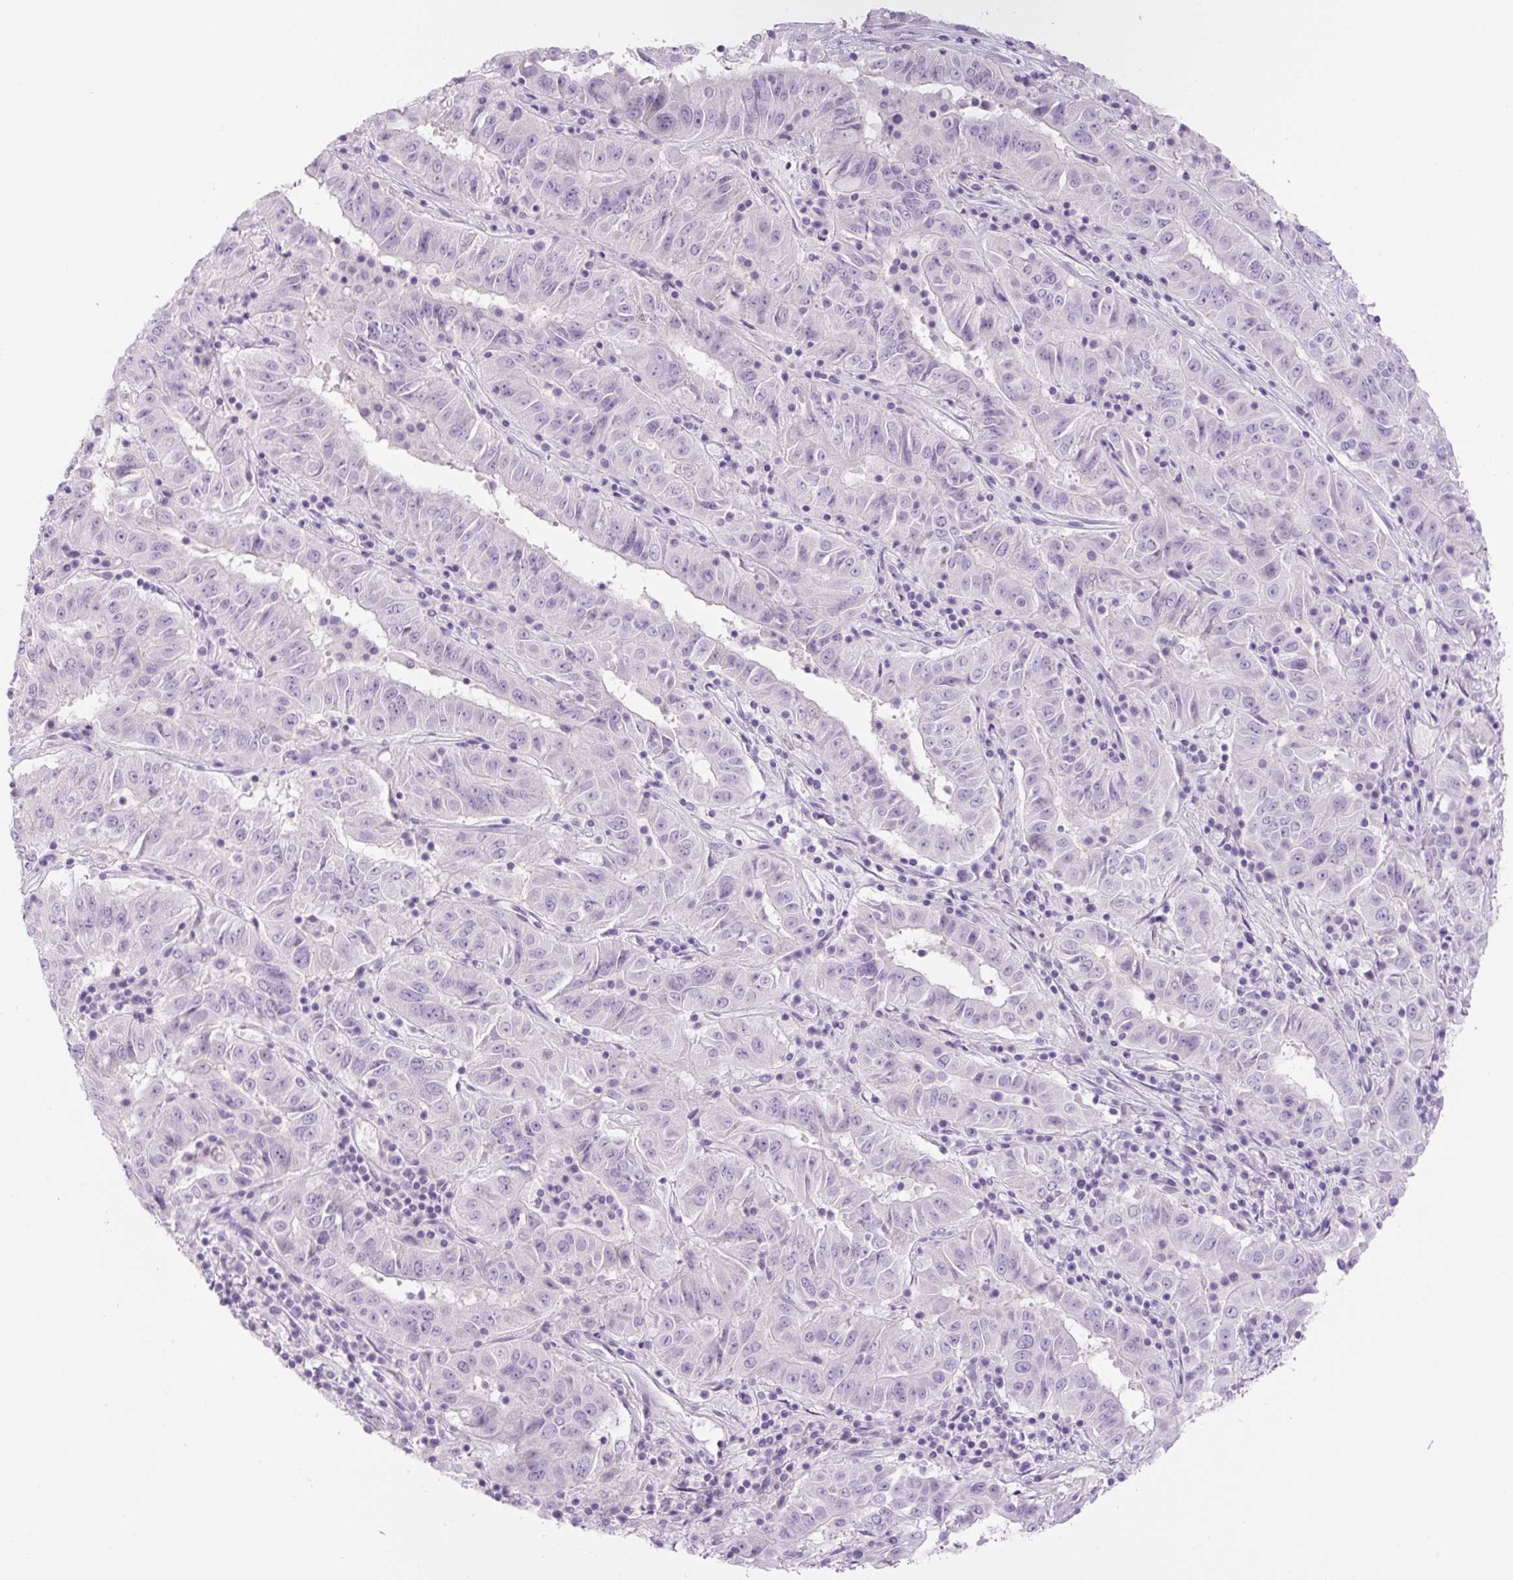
{"staining": {"intensity": "negative", "quantity": "none", "location": "none"}, "tissue": "pancreatic cancer", "cell_type": "Tumor cells", "image_type": "cancer", "snomed": [{"axis": "morphology", "description": "Adenocarcinoma, NOS"}, {"axis": "topography", "description": "Pancreas"}], "caption": "This micrograph is of pancreatic cancer (adenocarcinoma) stained with IHC to label a protein in brown with the nuclei are counter-stained blue. There is no positivity in tumor cells.", "gene": "COL9A2", "patient": {"sex": "male", "age": 63}}